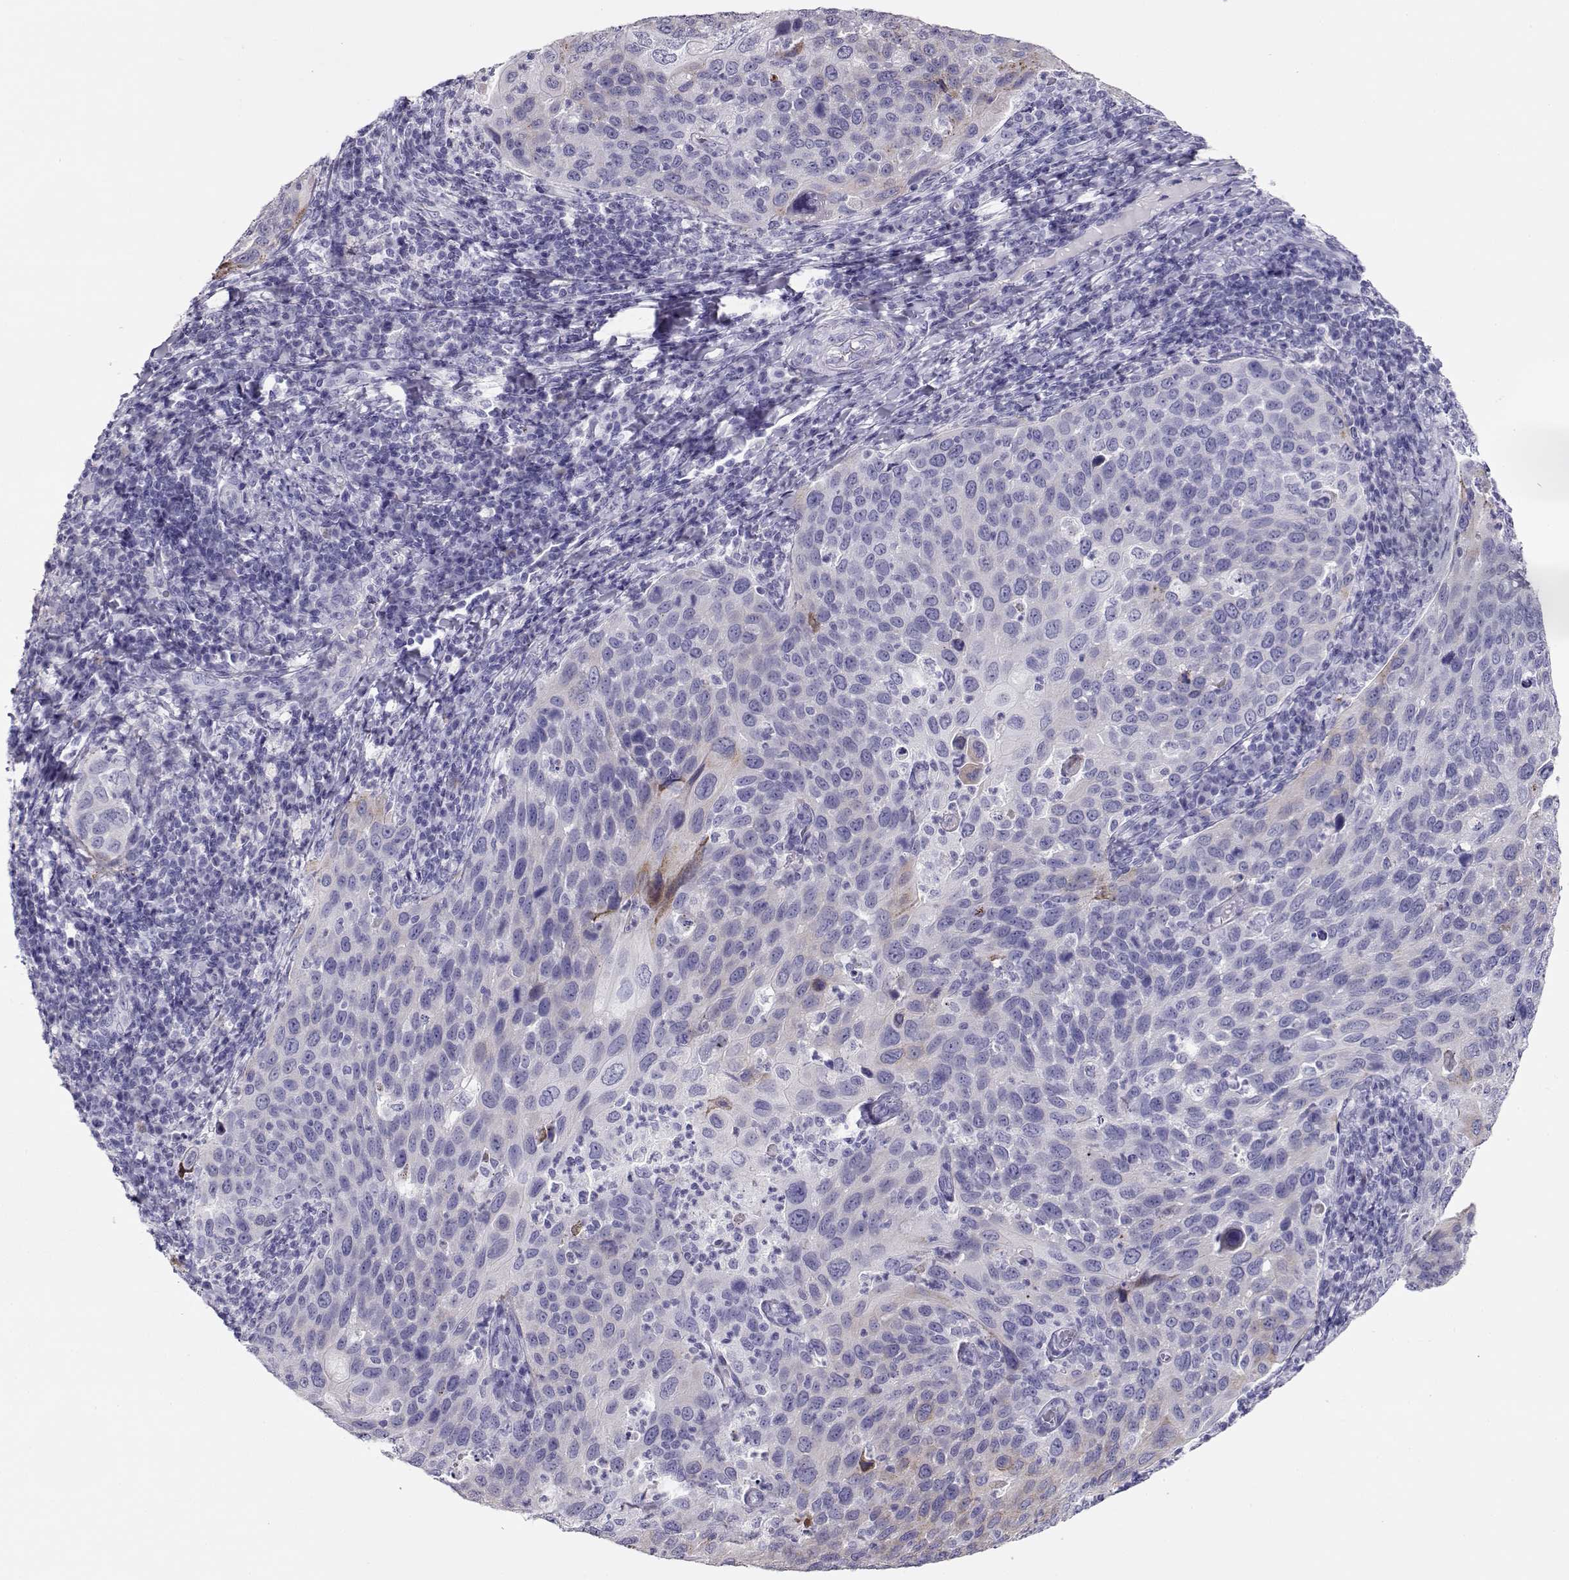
{"staining": {"intensity": "negative", "quantity": "none", "location": "none"}, "tissue": "cervical cancer", "cell_type": "Tumor cells", "image_type": "cancer", "snomed": [{"axis": "morphology", "description": "Squamous cell carcinoma, NOS"}, {"axis": "topography", "description": "Cervix"}], "caption": "Tumor cells show no significant protein staining in cervical squamous cell carcinoma.", "gene": "CRX", "patient": {"sex": "female", "age": 54}}